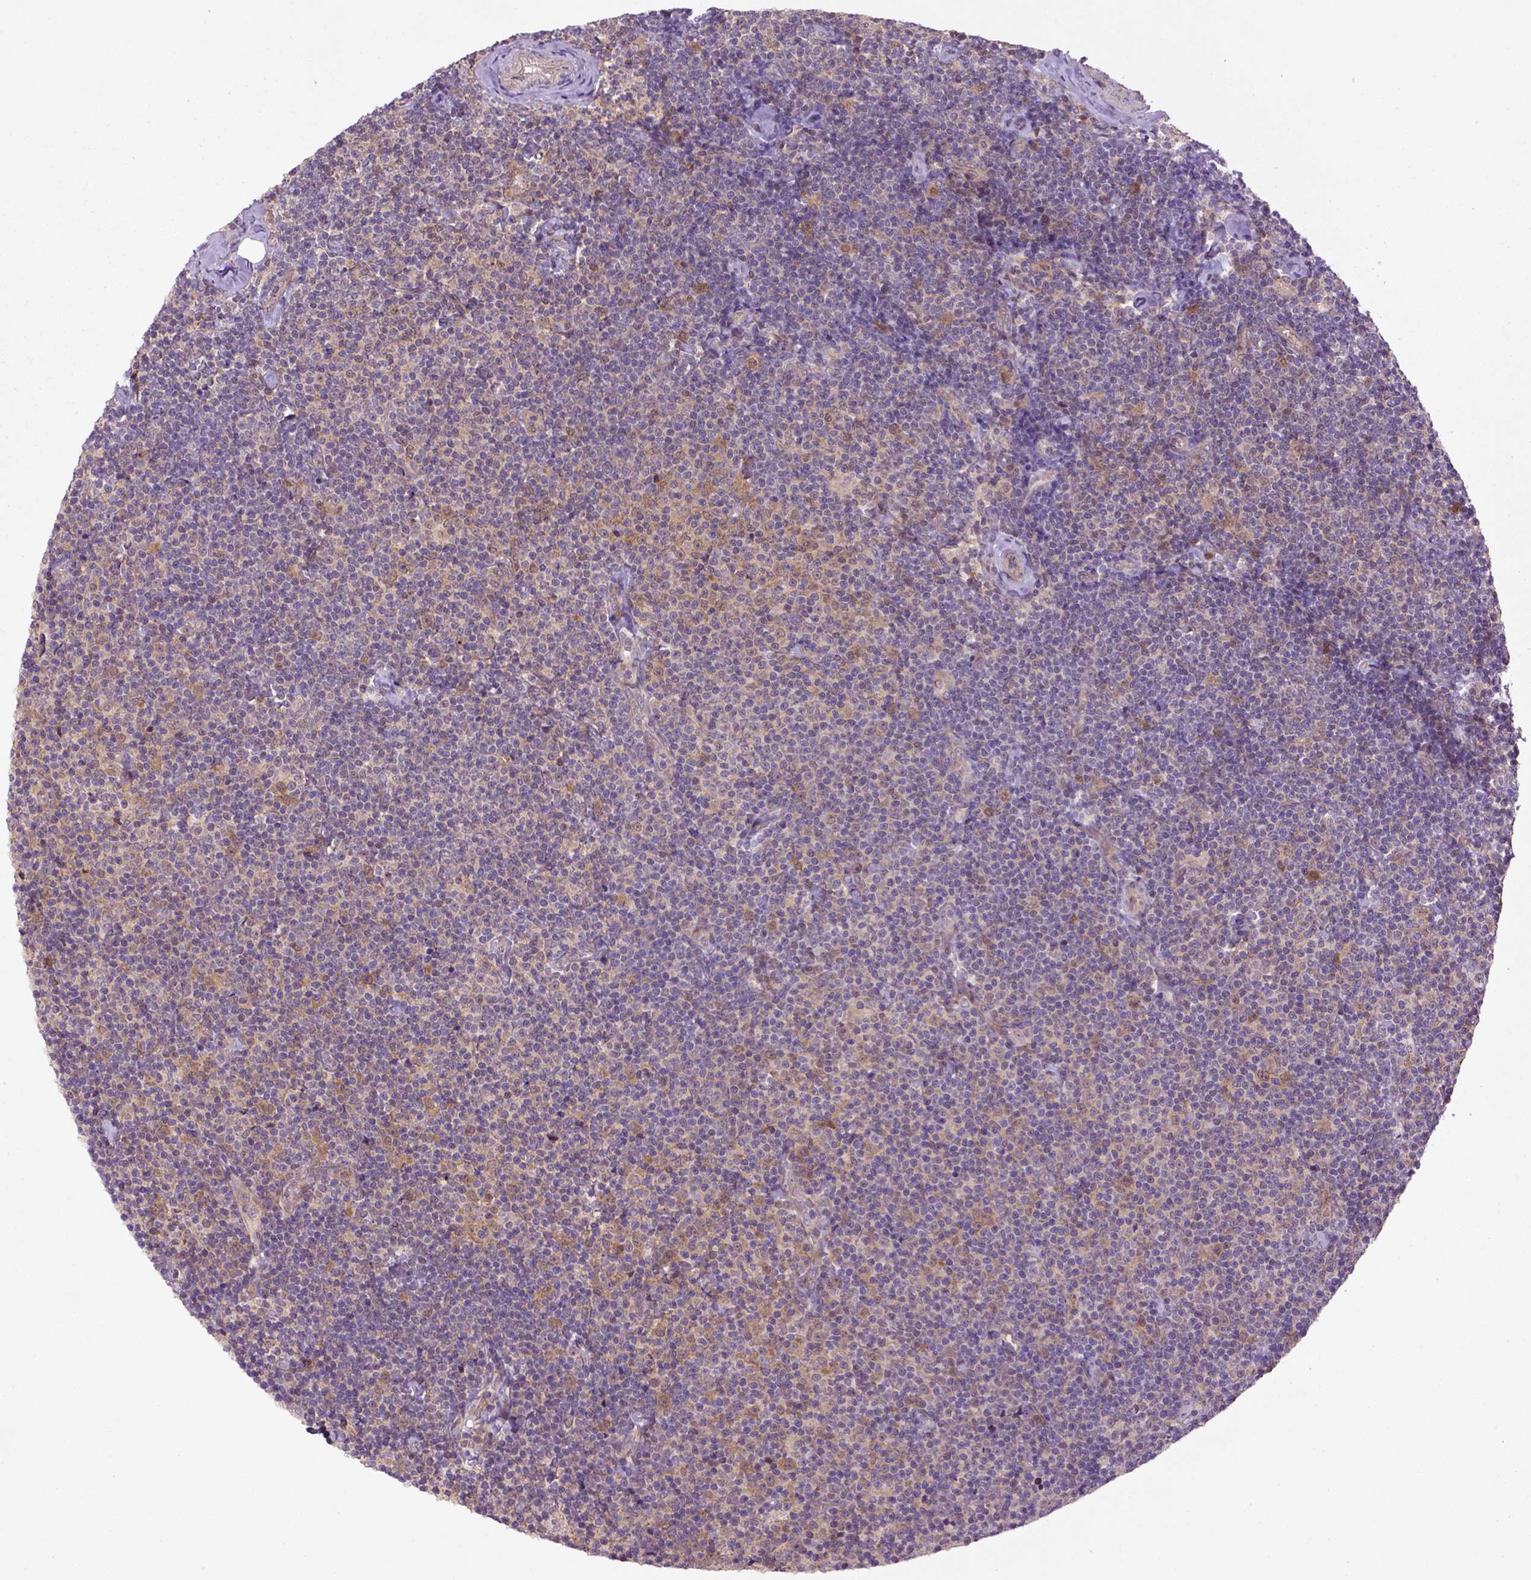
{"staining": {"intensity": "moderate", "quantity": ">75%", "location": "cytoplasmic/membranous"}, "tissue": "lymphoma", "cell_type": "Tumor cells", "image_type": "cancer", "snomed": [{"axis": "morphology", "description": "Malignant lymphoma, non-Hodgkin's type, Low grade"}, {"axis": "topography", "description": "Lymph node"}], "caption": "Immunohistochemical staining of low-grade malignant lymphoma, non-Hodgkin's type reveals medium levels of moderate cytoplasmic/membranous protein expression in about >75% of tumor cells.", "gene": "HSPBP1", "patient": {"sex": "male", "age": 81}}